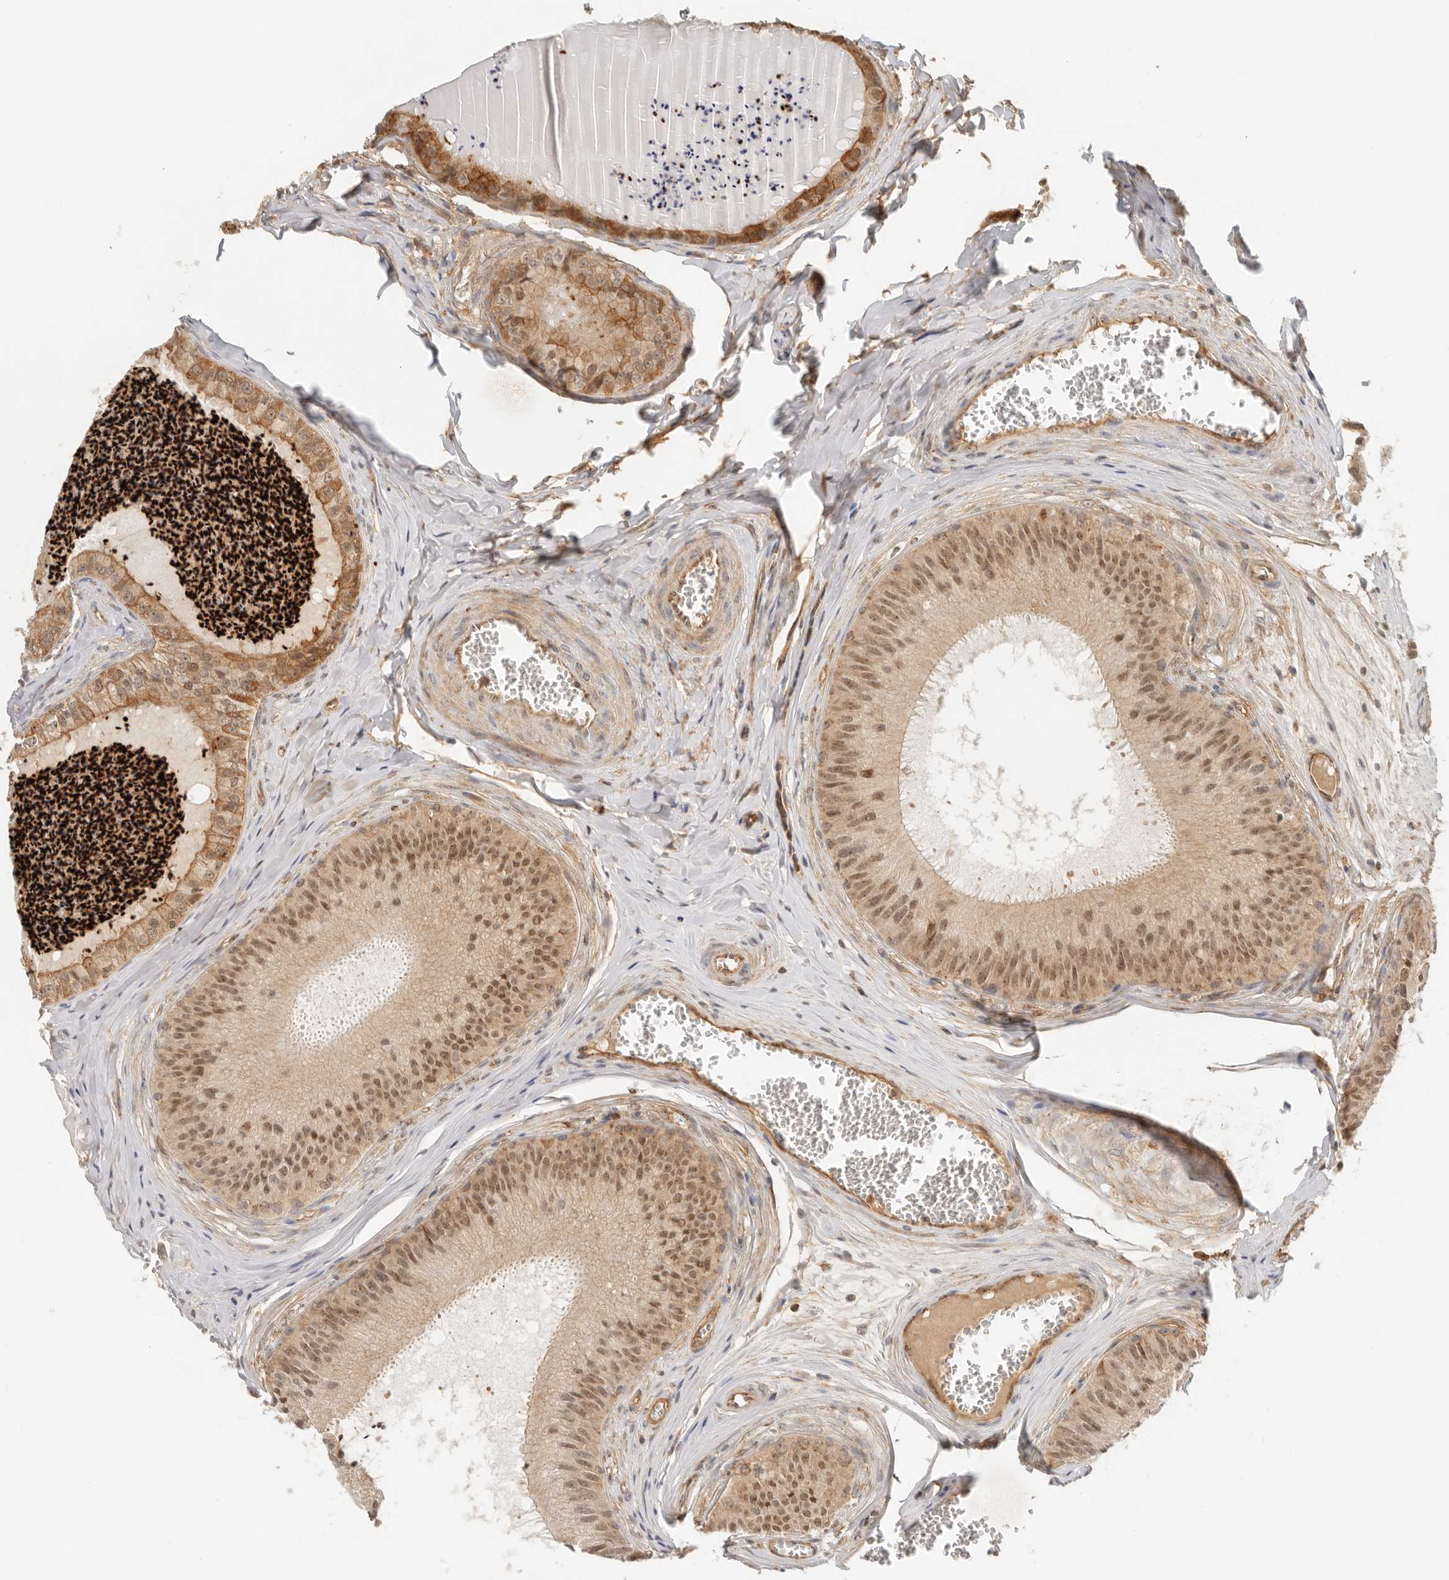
{"staining": {"intensity": "moderate", "quantity": ">75%", "location": "cytoplasmic/membranous,nuclear"}, "tissue": "epididymis", "cell_type": "Glandular cells", "image_type": "normal", "snomed": [{"axis": "morphology", "description": "Normal tissue, NOS"}, {"axis": "topography", "description": "Epididymis"}], "caption": "IHC histopathology image of benign human epididymis stained for a protein (brown), which shows medium levels of moderate cytoplasmic/membranous,nuclear expression in about >75% of glandular cells.", "gene": "HEXD", "patient": {"sex": "male", "age": 31}}